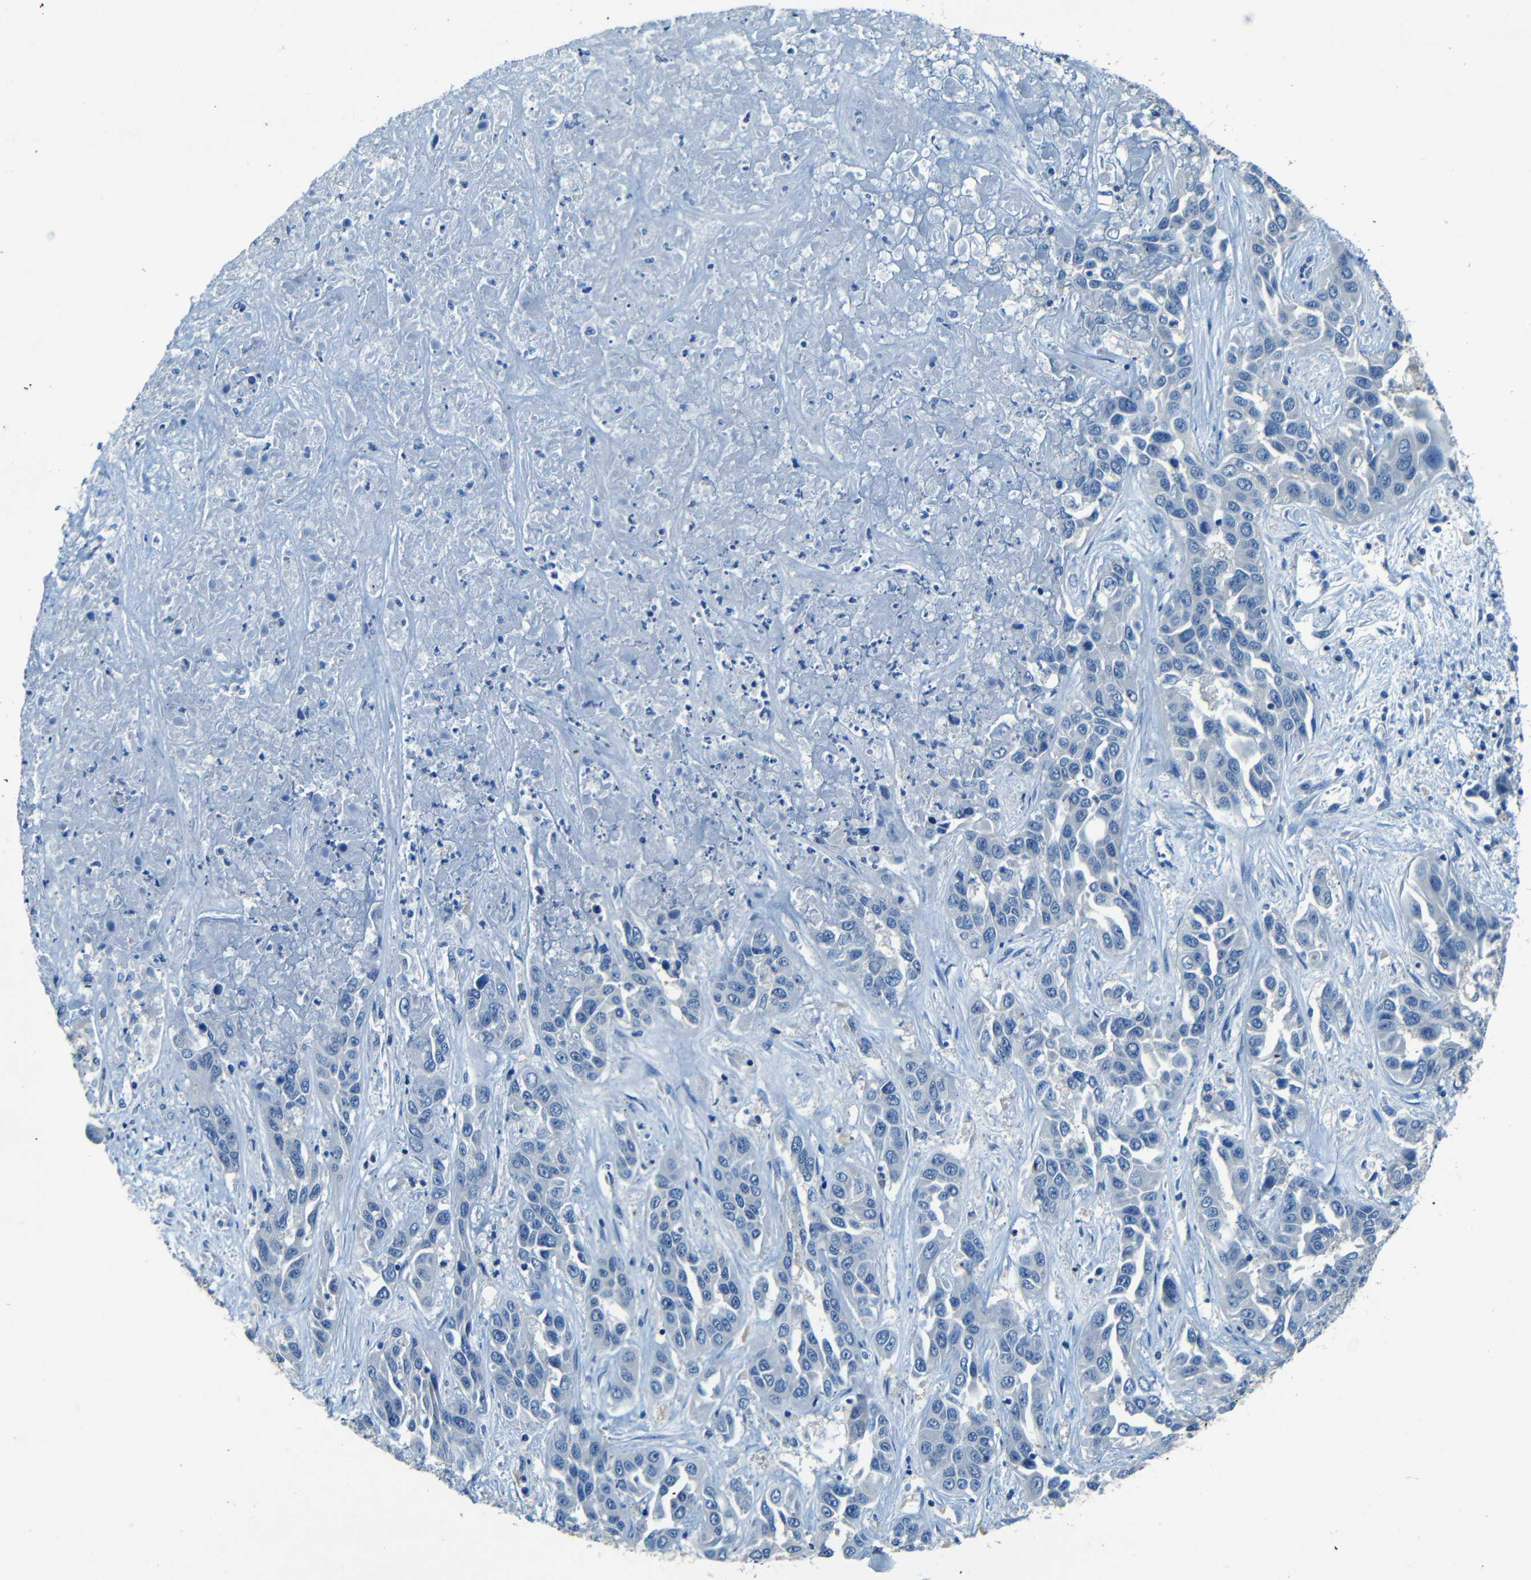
{"staining": {"intensity": "negative", "quantity": "none", "location": "none"}, "tissue": "liver cancer", "cell_type": "Tumor cells", "image_type": "cancer", "snomed": [{"axis": "morphology", "description": "Cholangiocarcinoma"}, {"axis": "topography", "description": "Liver"}], "caption": "Micrograph shows no protein staining in tumor cells of liver cancer (cholangiocarcinoma) tissue. (DAB immunohistochemistry (IHC), high magnification).", "gene": "ZMAT1", "patient": {"sex": "female", "age": 52}}